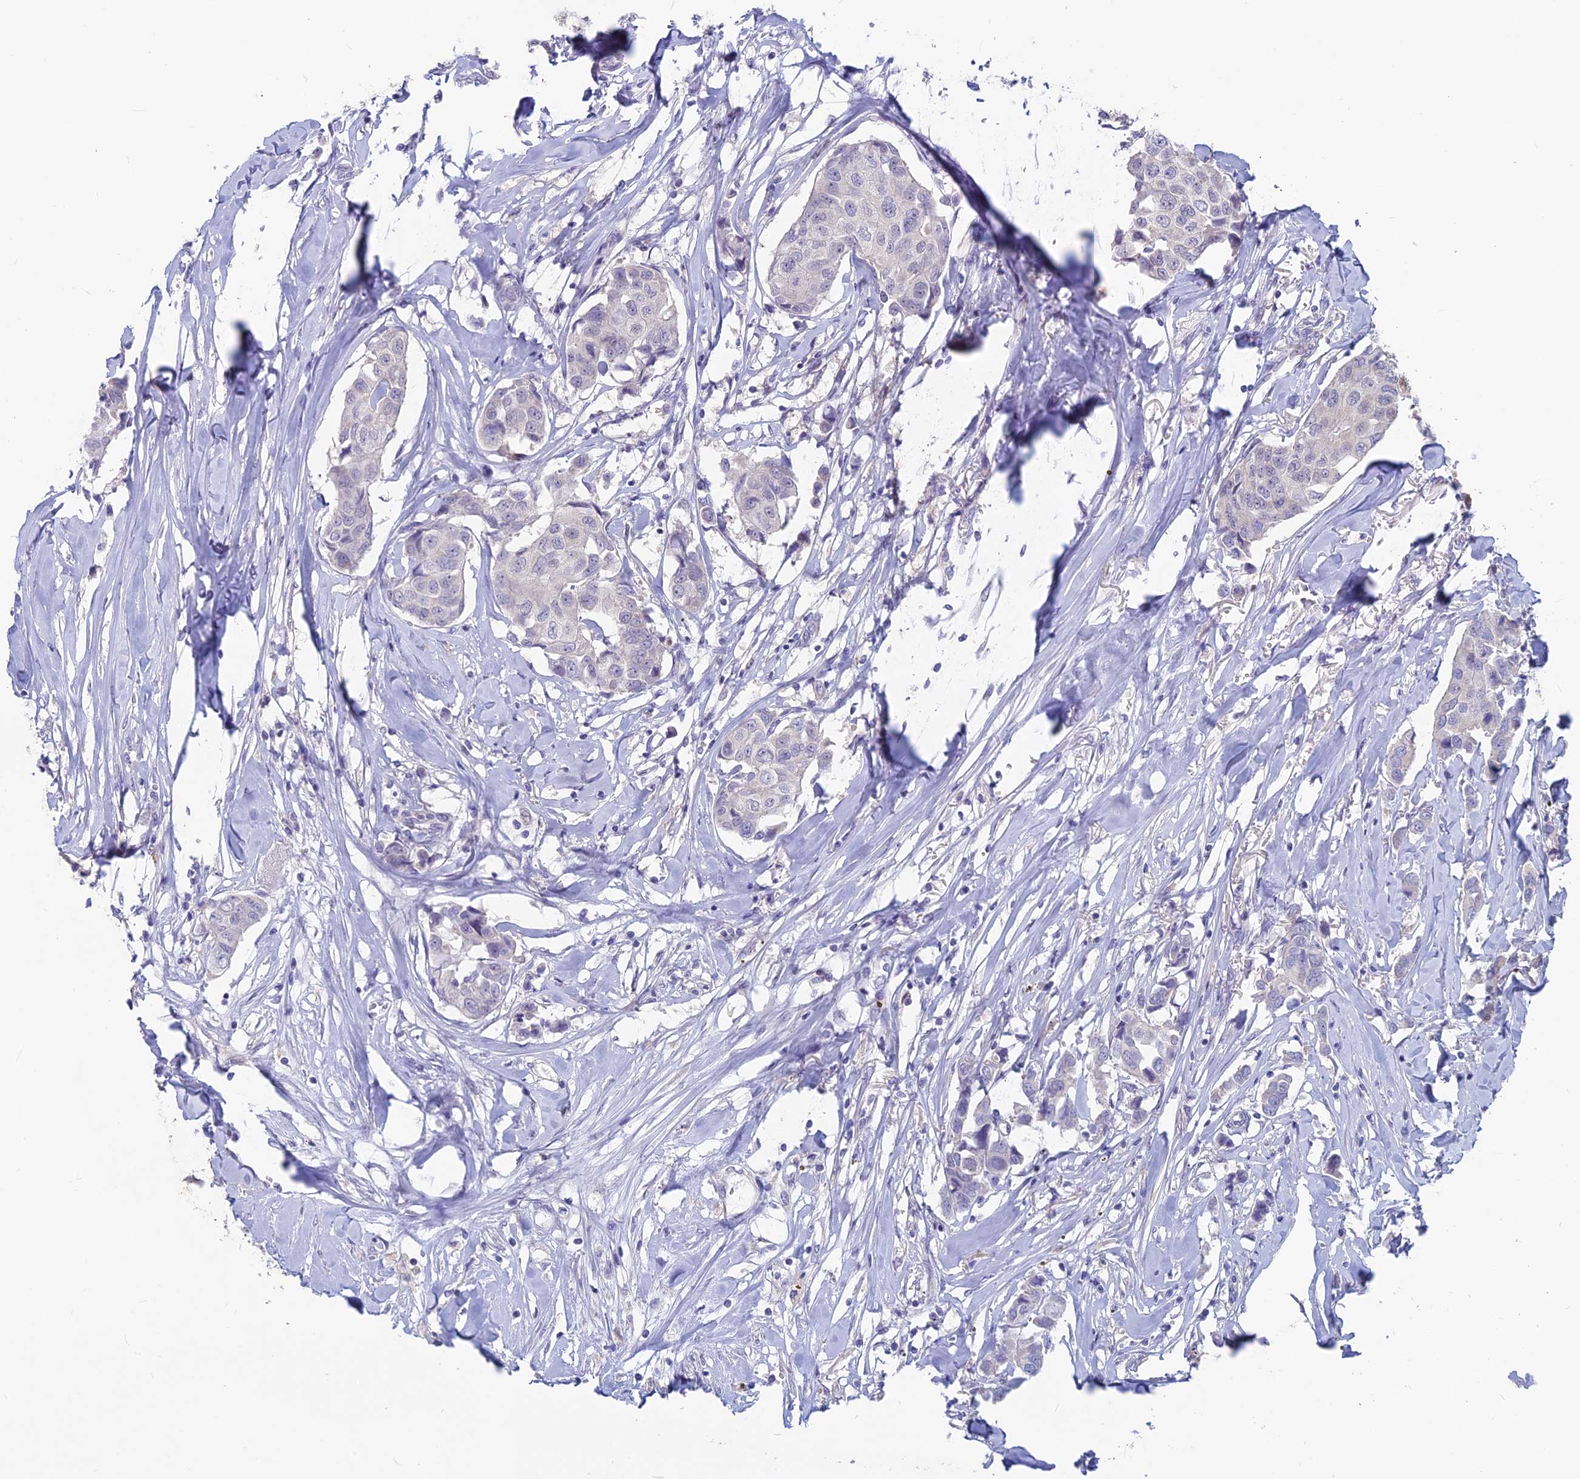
{"staining": {"intensity": "negative", "quantity": "none", "location": "none"}, "tissue": "breast cancer", "cell_type": "Tumor cells", "image_type": "cancer", "snomed": [{"axis": "morphology", "description": "Duct carcinoma"}, {"axis": "topography", "description": "Breast"}], "caption": "Tumor cells are negative for brown protein staining in breast cancer (invasive ductal carcinoma).", "gene": "SNTN", "patient": {"sex": "female", "age": 80}}